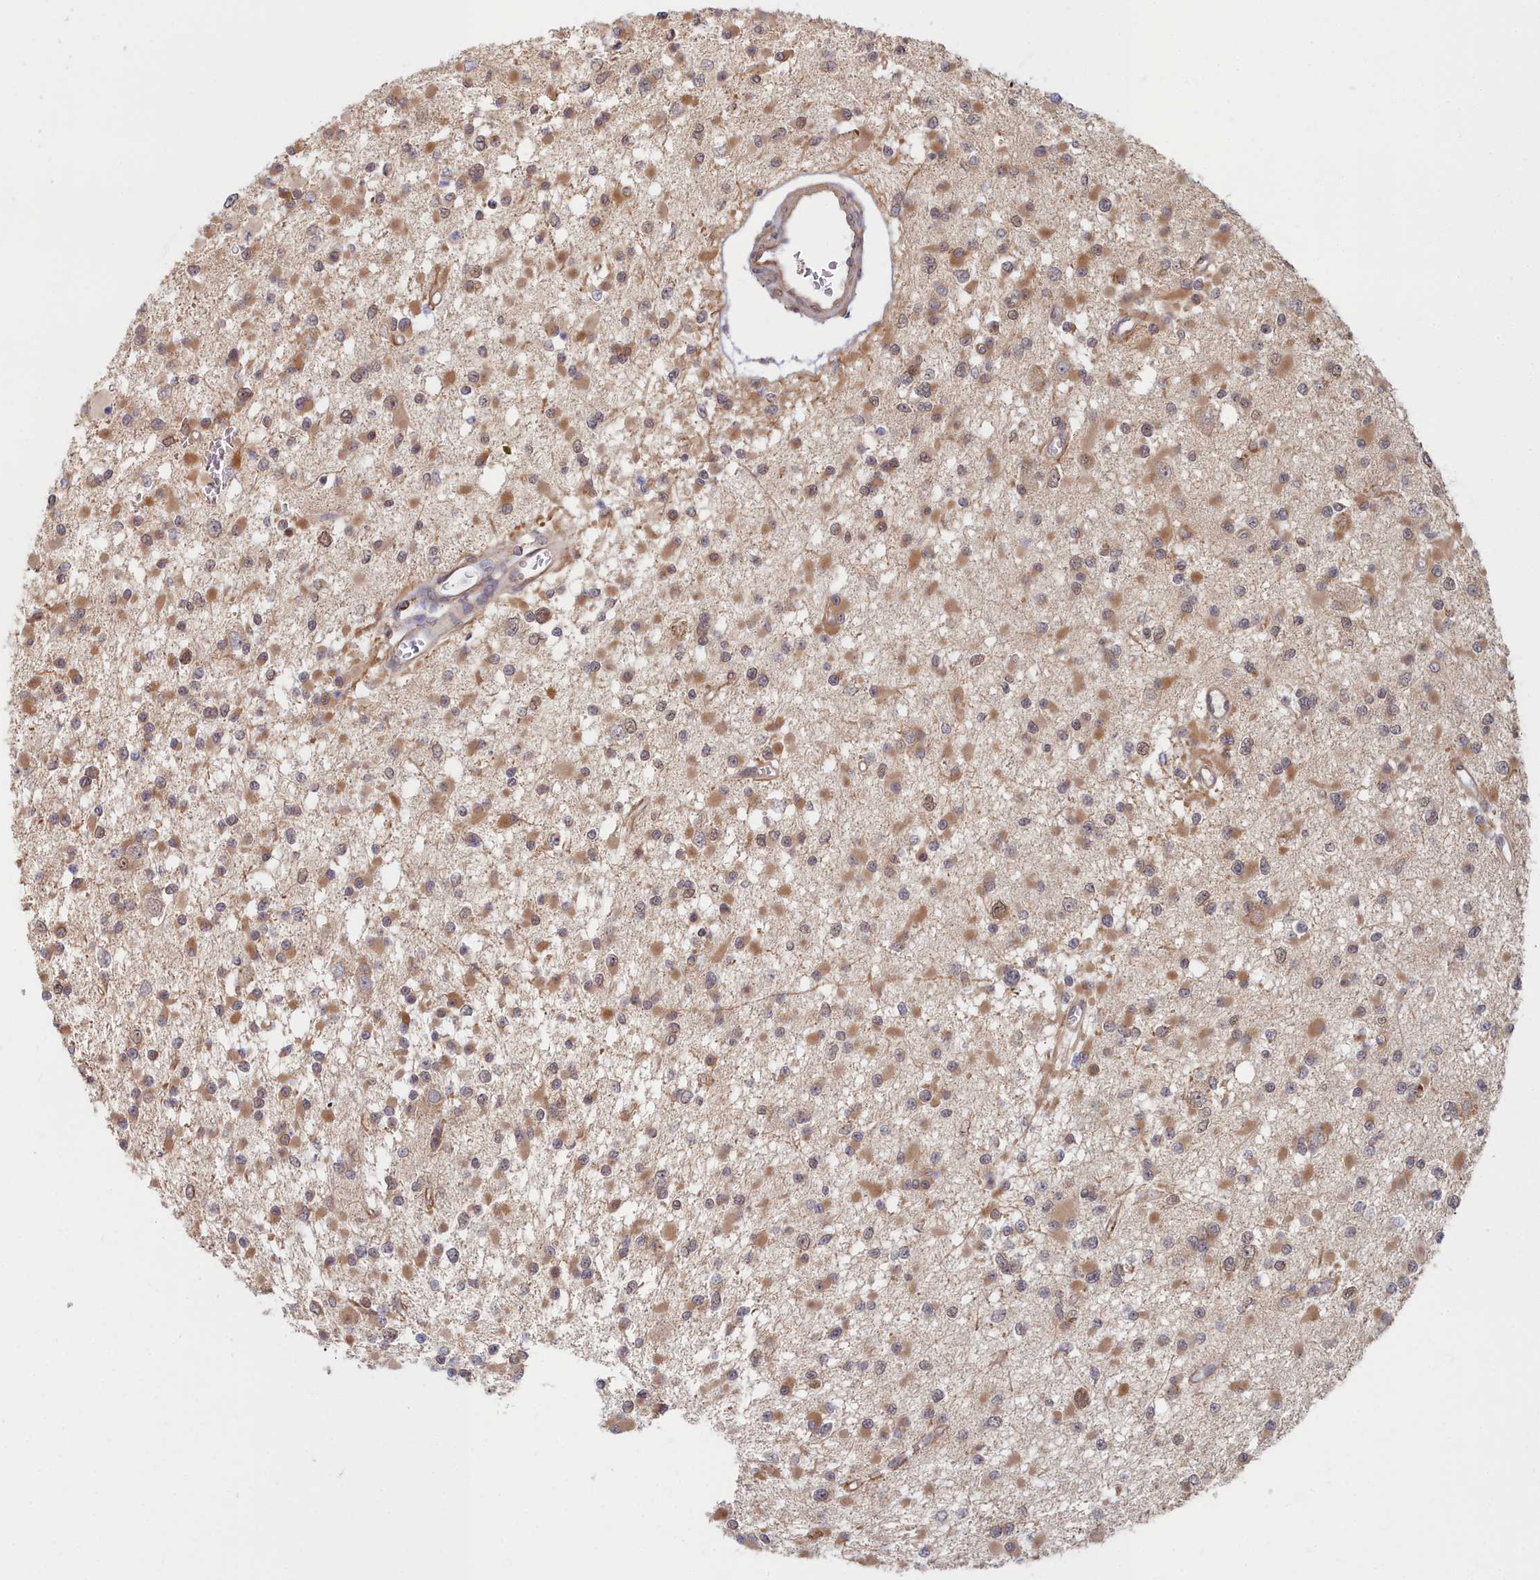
{"staining": {"intensity": "moderate", "quantity": ">75%", "location": "cytoplasmic/membranous"}, "tissue": "glioma", "cell_type": "Tumor cells", "image_type": "cancer", "snomed": [{"axis": "morphology", "description": "Glioma, malignant, Low grade"}, {"axis": "topography", "description": "Brain"}], "caption": "Glioma stained with a protein marker reveals moderate staining in tumor cells.", "gene": "MAK16", "patient": {"sex": "female", "age": 22}}